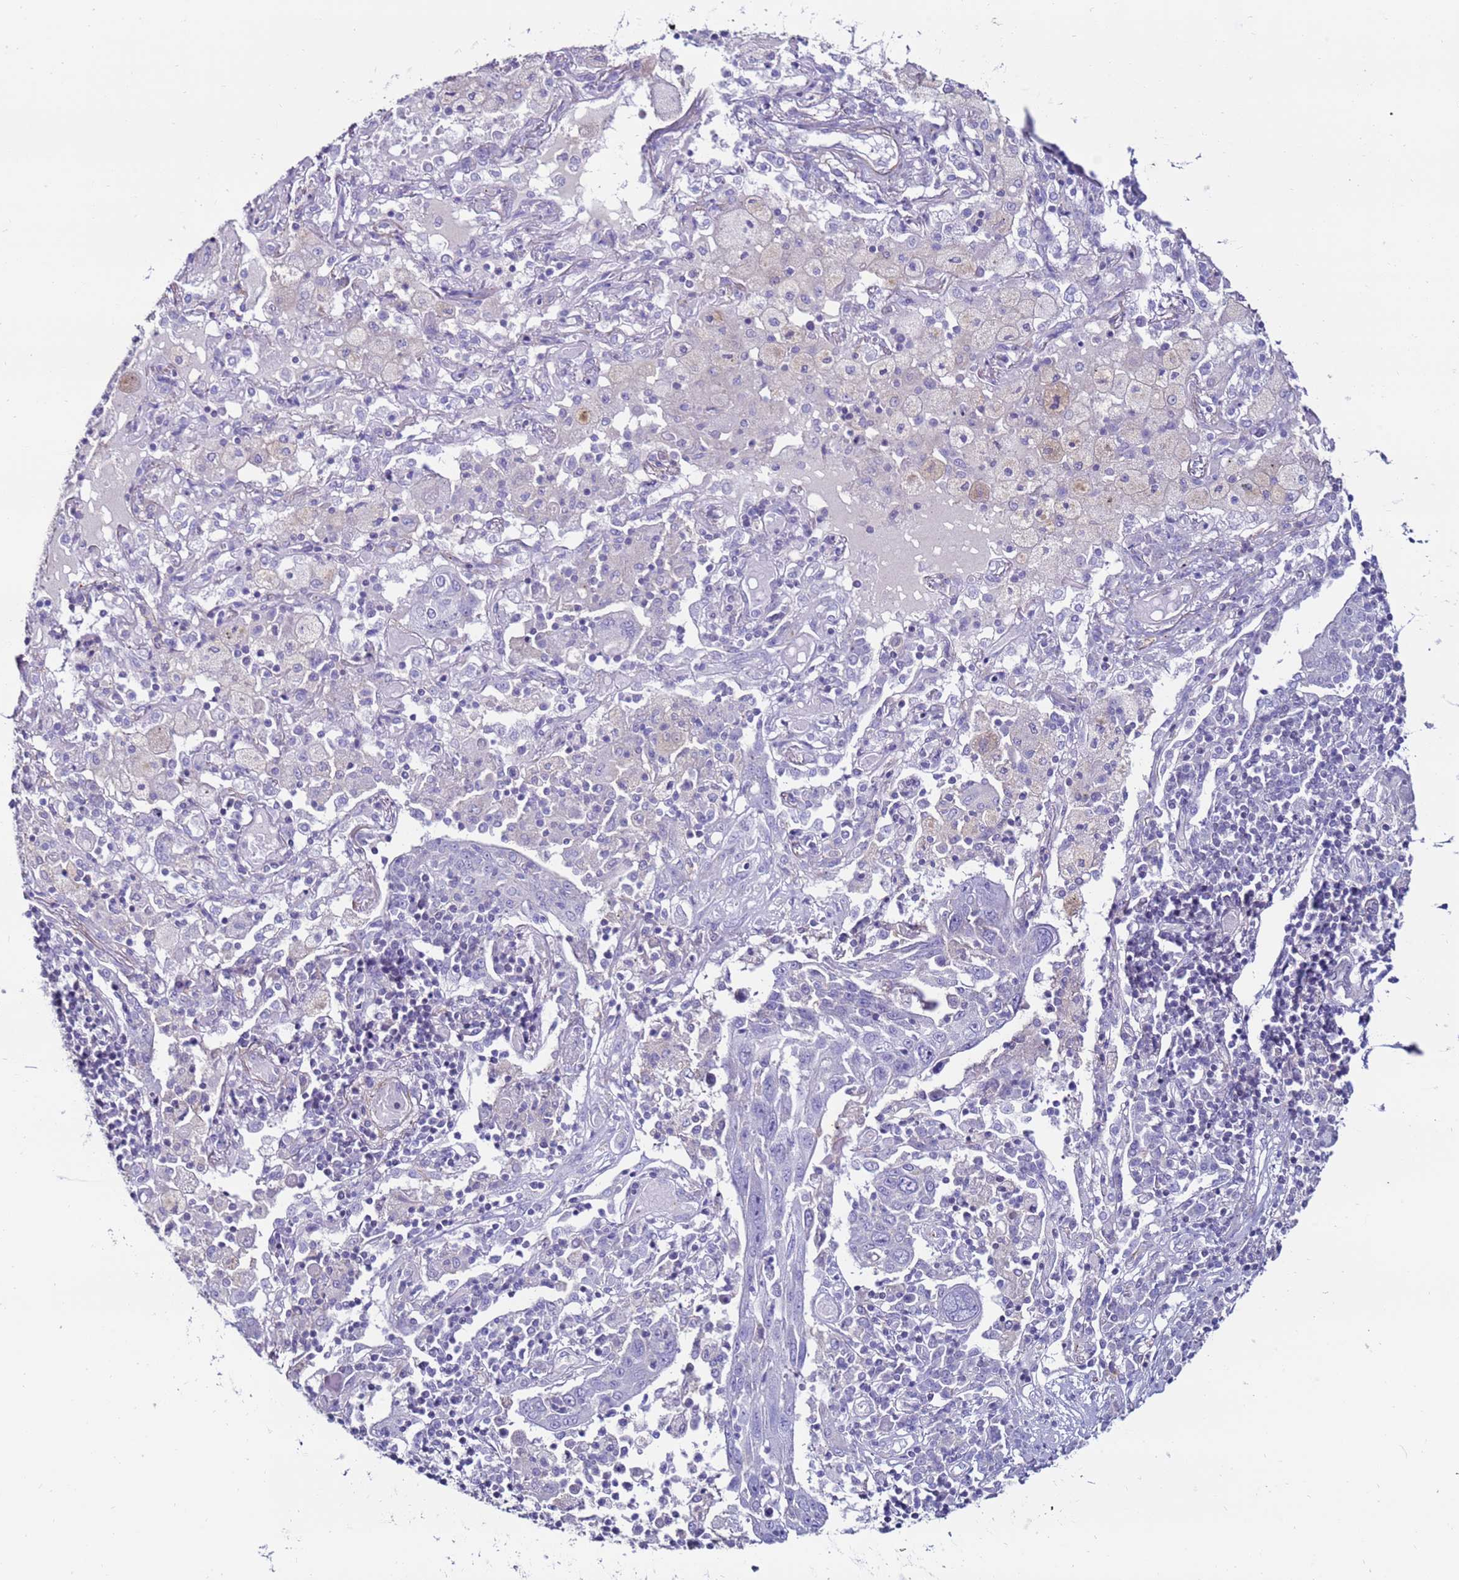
{"staining": {"intensity": "negative", "quantity": "none", "location": "none"}, "tissue": "lung cancer", "cell_type": "Tumor cells", "image_type": "cancer", "snomed": [{"axis": "morphology", "description": "Squamous cell carcinoma, NOS"}, {"axis": "topography", "description": "Lung"}], "caption": "Tumor cells show no significant positivity in lung cancer.", "gene": "CLEC4M", "patient": {"sex": "male", "age": 65}}